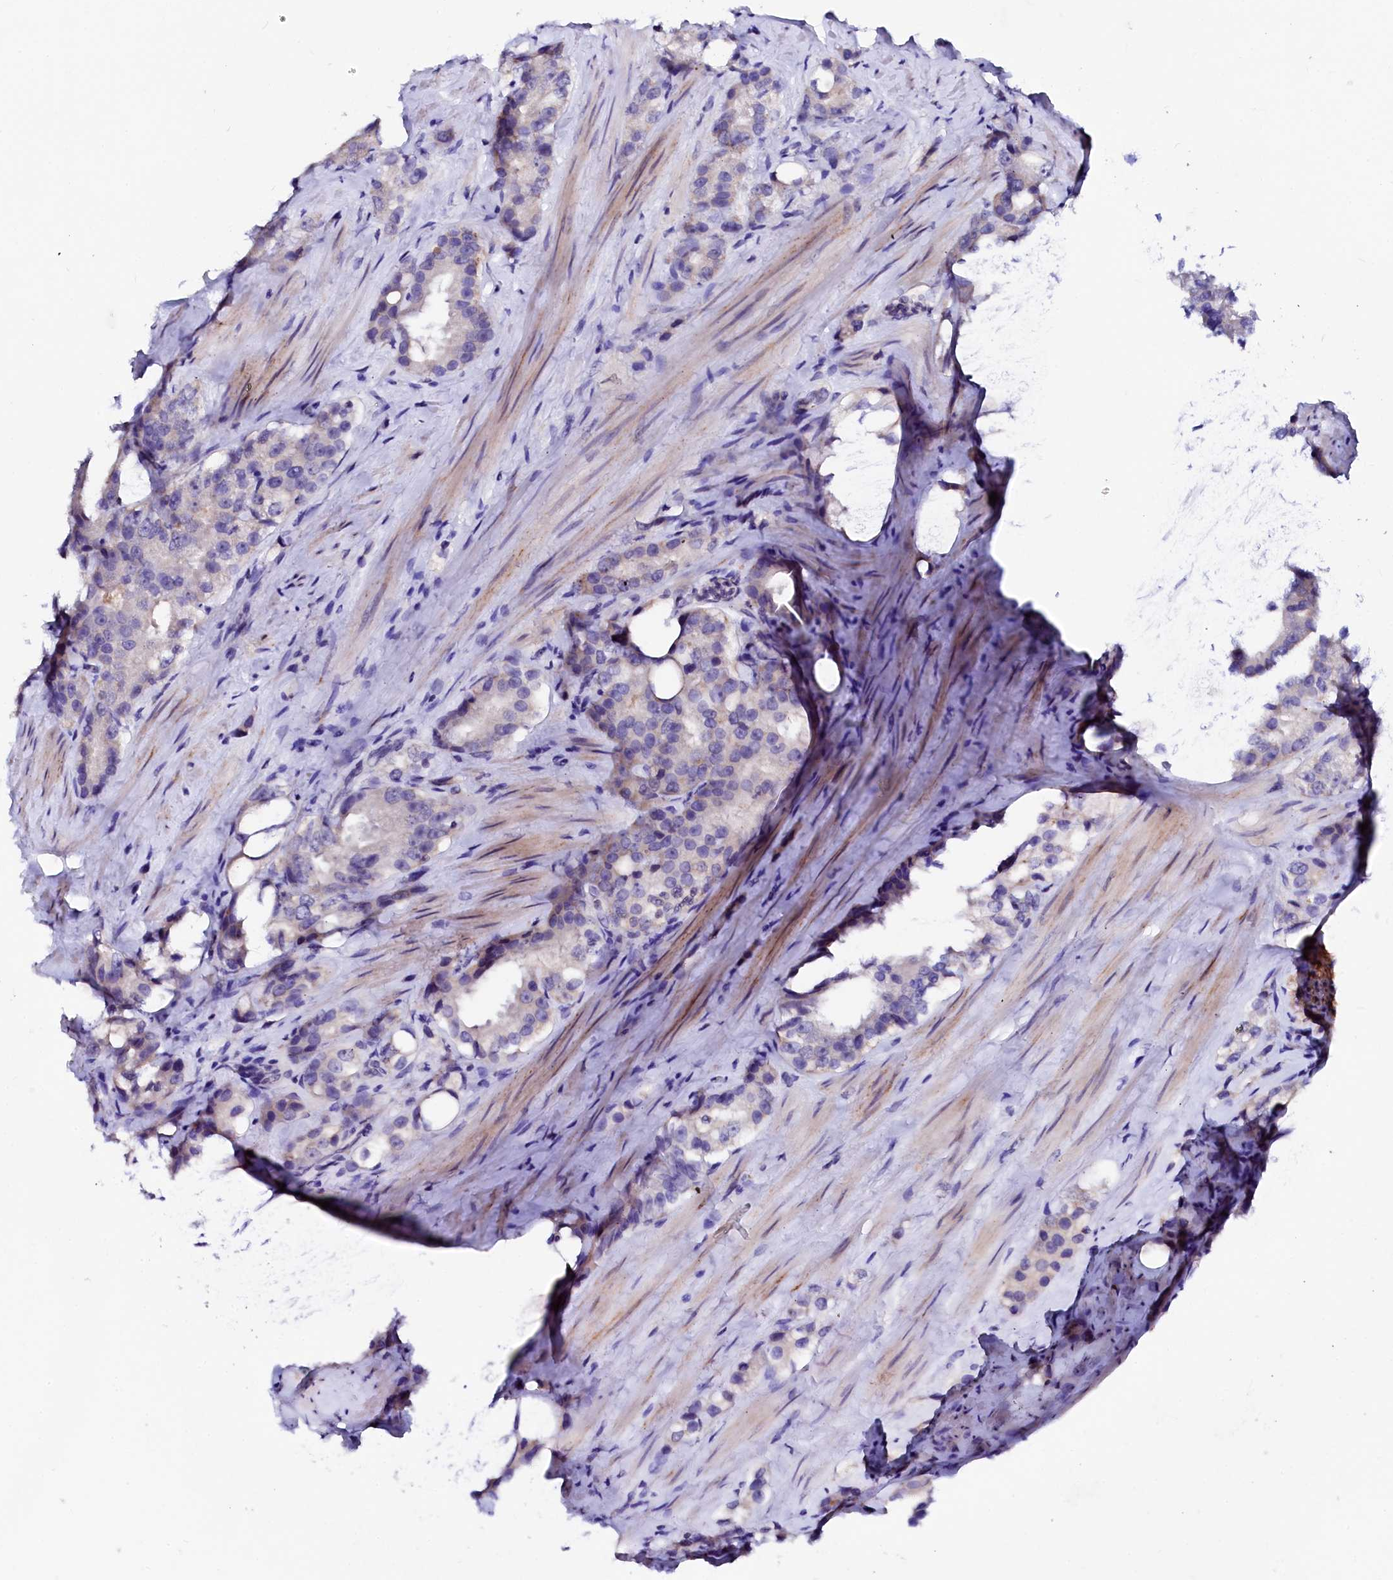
{"staining": {"intensity": "weak", "quantity": "<25%", "location": "cytoplasmic/membranous"}, "tissue": "prostate cancer", "cell_type": "Tumor cells", "image_type": "cancer", "snomed": [{"axis": "morphology", "description": "Adenocarcinoma, NOS"}, {"axis": "topography", "description": "Prostate"}], "caption": "An immunohistochemistry micrograph of prostate adenocarcinoma is shown. There is no staining in tumor cells of prostate adenocarcinoma.", "gene": "NALF1", "patient": {"sex": "male", "age": 79}}